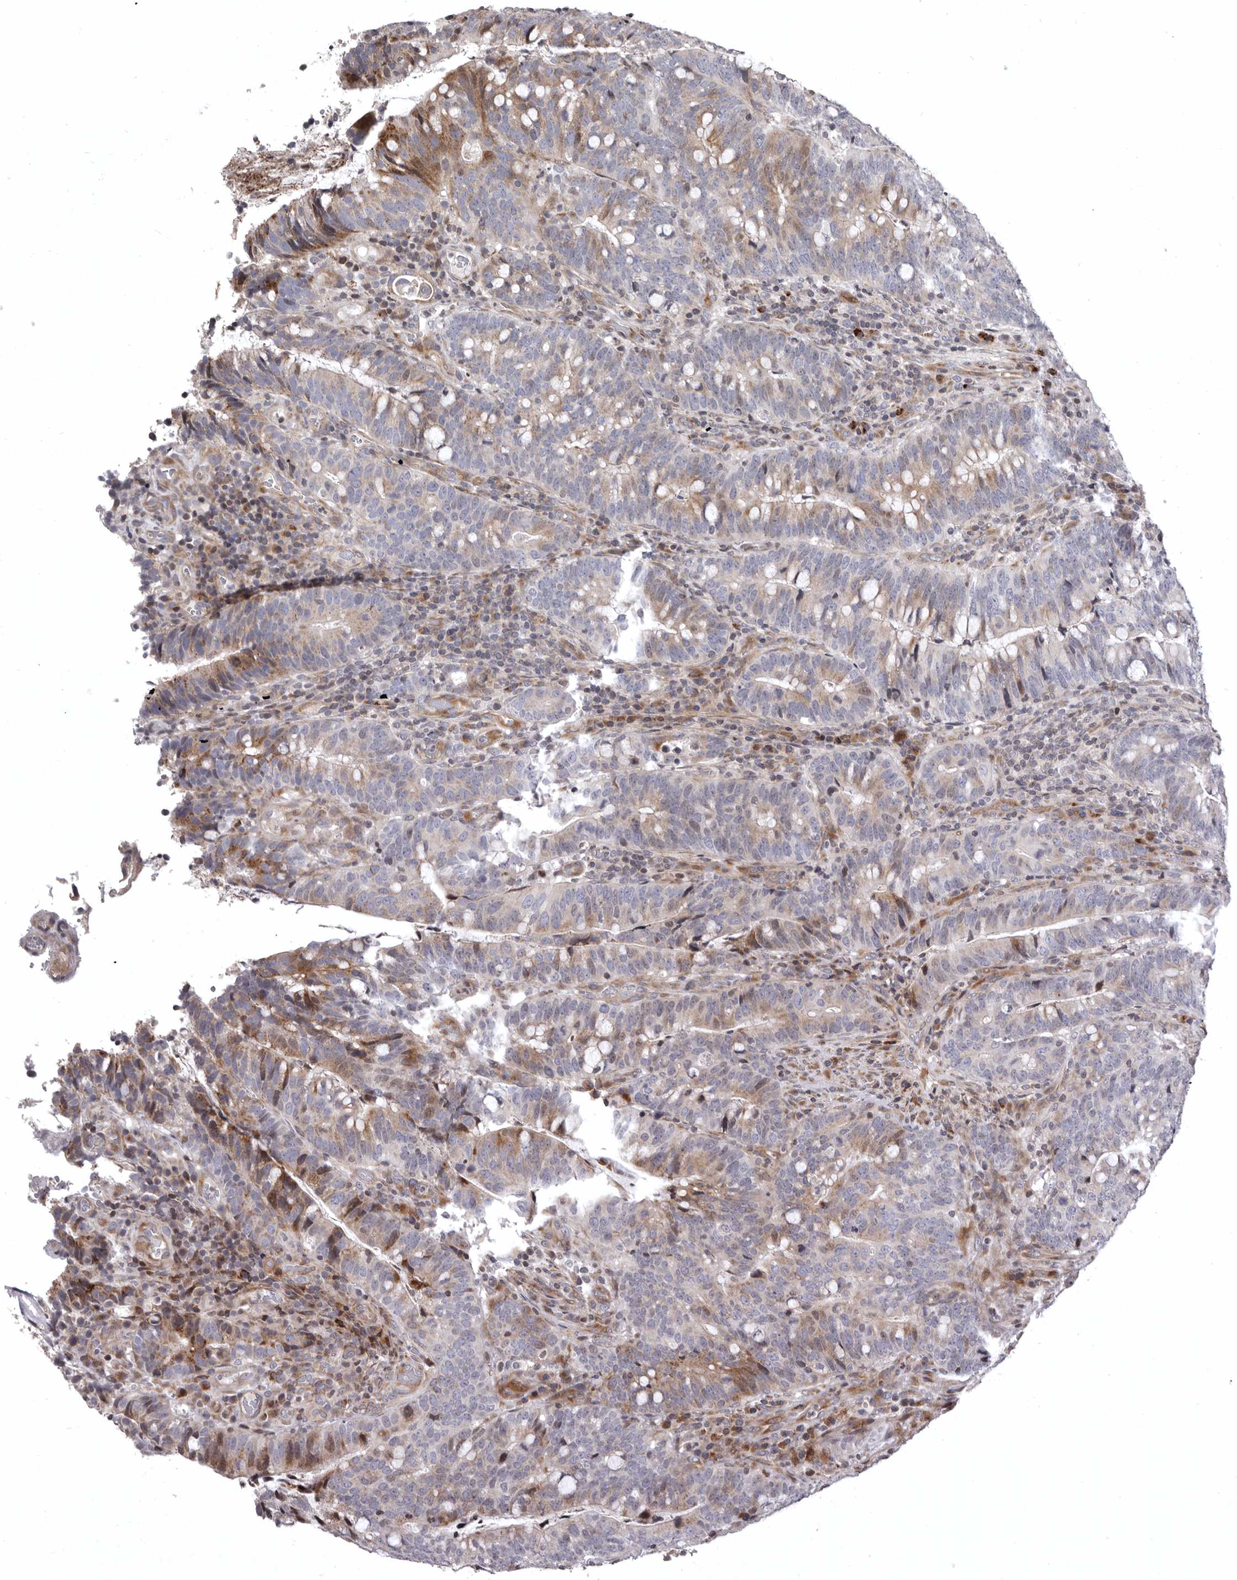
{"staining": {"intensity": "moderate", "quantity": "<25%", "location": "cytoplasmic/membranous,nuclear"}, "tissue": "colorectal cancer", "cell_type": "Tumor cells", "image_type": "cancer", "snomed": [{"axis": "morphology", "description": "Adenocarcinoma, NOS"}, {"axis": "topography", "description": "Colon"}], "caption": "Moderate cytoplasmic/membranous and nuclear protein staining is appreciated in about <25% of tumor cells in colorectal adenocarcinoma. (Stains: DAB in brown, nuclei in blue, Microscopy: brightfield microscopy at high magnification).", "gene": "AZIN1", "patient": {"sex": "female", "age": 66}}